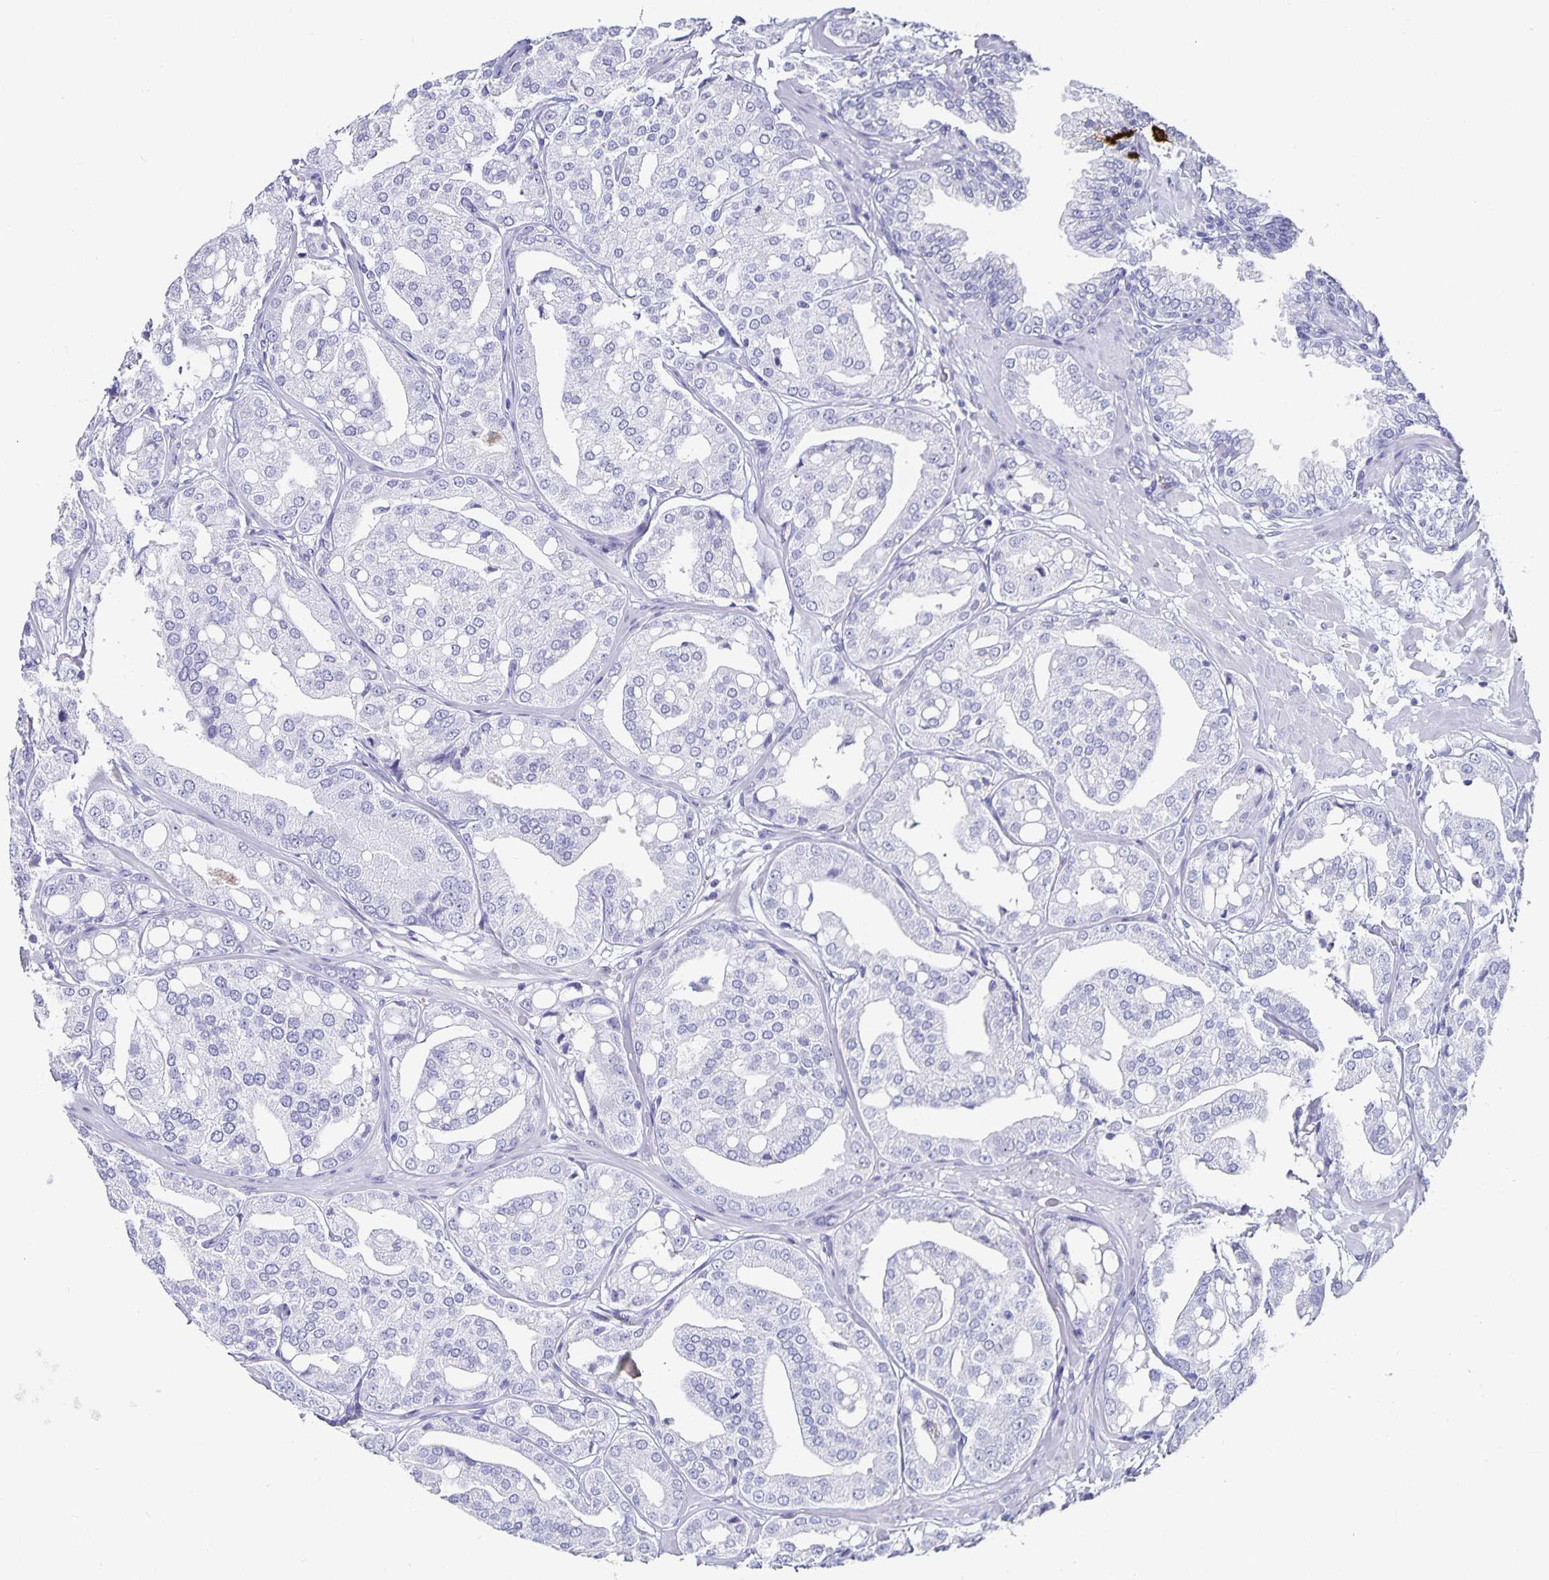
{"staining": {"intensity": "negative", "quantity": "none", "location": "none"}, "tissue": "renal cancer", "cell_type": "Tumor cells", "image_type": "cancer", "snomed": [{"axis": "morphology", "description": "Adenocarcinoma, NOS"}, {"axis": "topography", "description": "Urinary bladder"}], "caption": "Protein analysis of renal adenocarcinoma displays no significant staining in tumor cells.", "gene": "CHGA", "patient": {"sex": "male", "age": 61}}